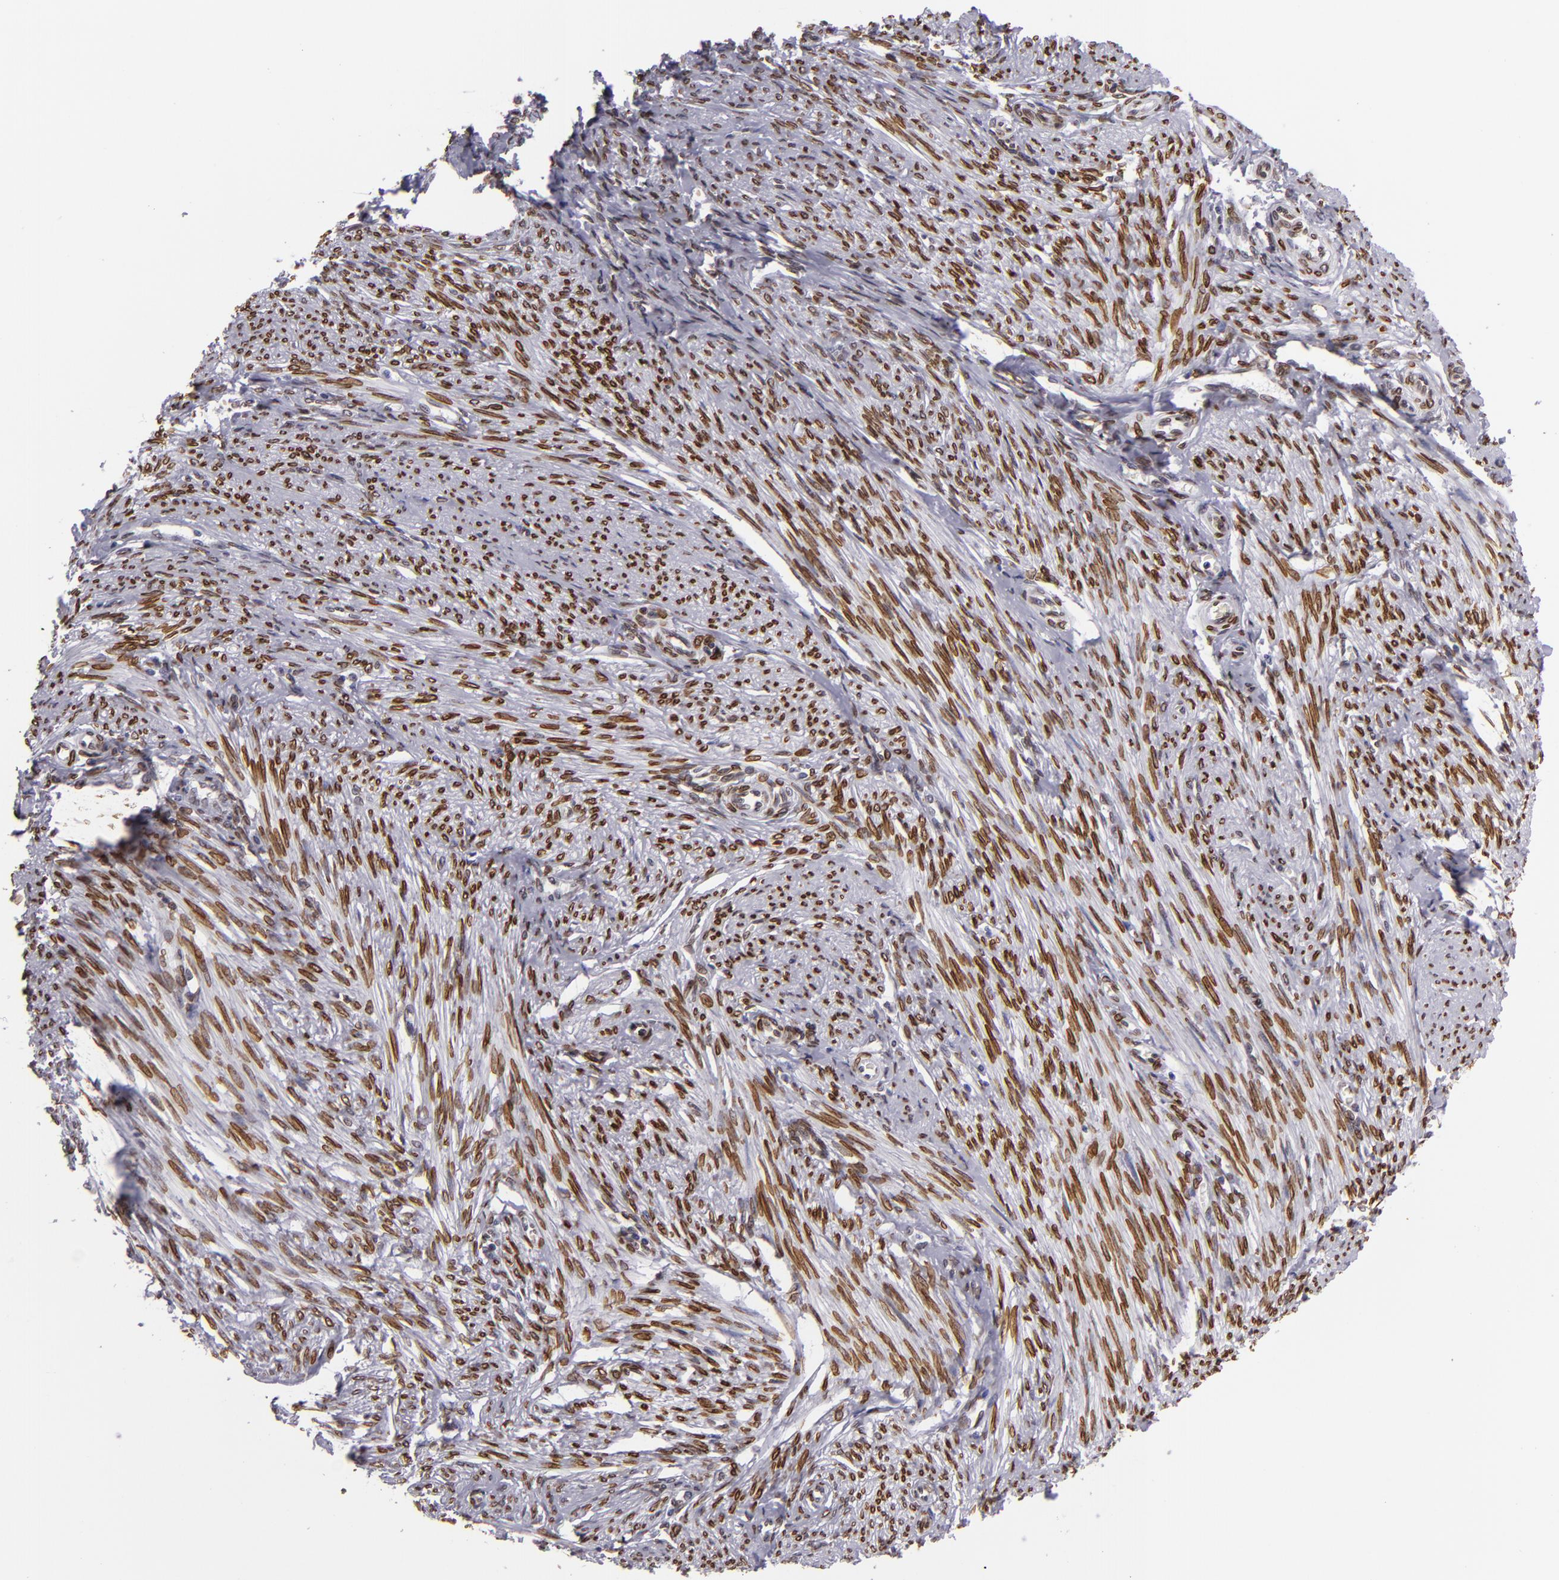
{"staining": {"intensity": "moderate", "quantity": "25%-75%", "location": "nuclear"}, "tissue": "endometrial cancer", "cell_type": "Tumor cells", "image_type": "cancer", "snomed": [{"axis": "morphology", "description": "Adenocarcinoma, NOS"}, {"axis": "topography", "description": "Endometrium"}], "caption": "The image displays immunohistochemical staining of endometrial adenocarcinoma. There is moderate nuclear positivity is seen in about 25%-75% of tumor cells. (Stains: DAB in brown, nuclei in blue, Microscopy: brightfield microscopy at high magnification).", "gene": "EMD", "patient": {"sex": "female", "age": 63}}